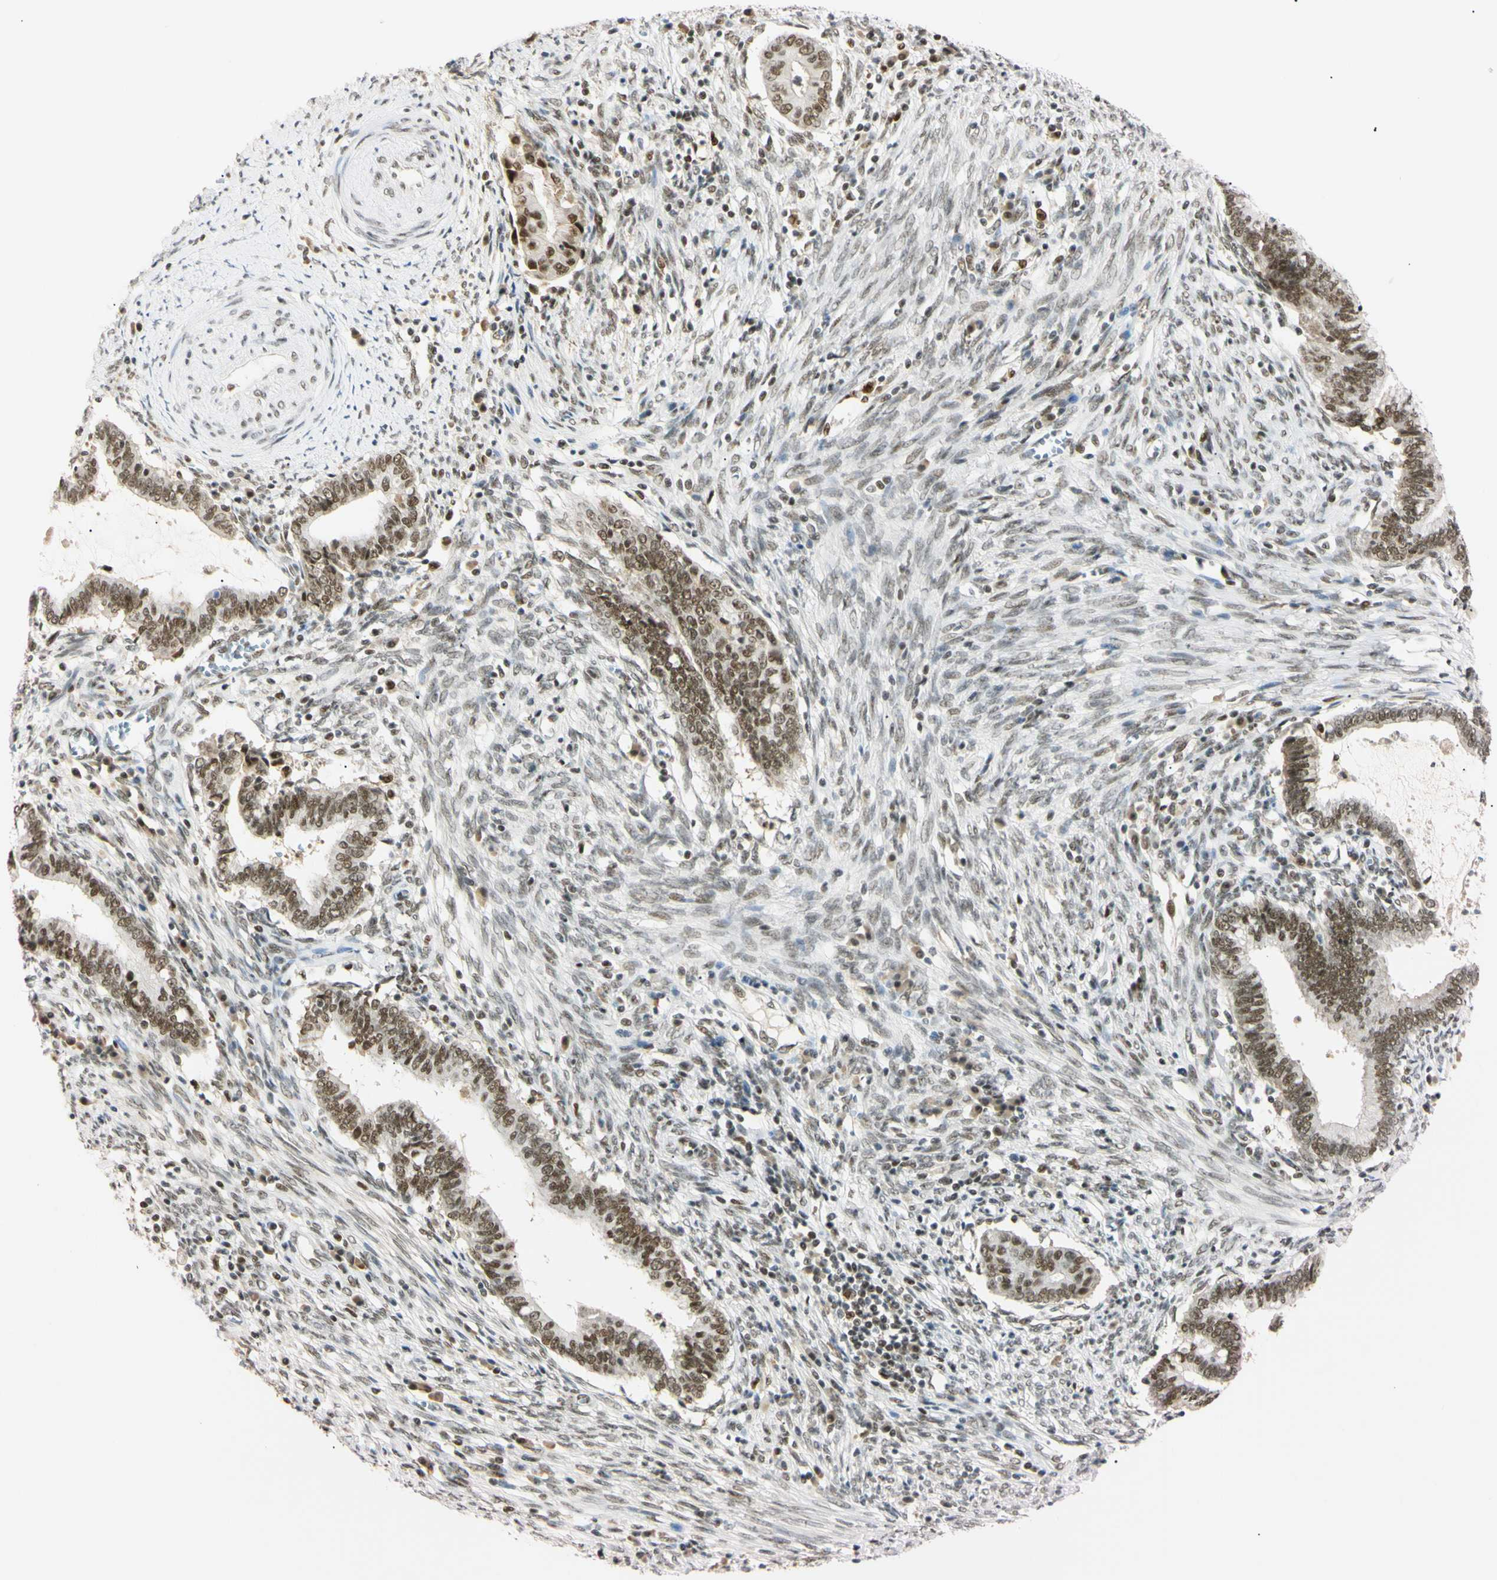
{"staining": {"intensity": "moderate", "quantity": ">75%", "location": "nuclear"}, "tissue": "cervical cancer", "cell_type": "Tumor cells", "image_type": "cancer", "snomed": [{"axis": "morphology", "description": "Adenocarcinoma, NOS"}, {"axis": "topography", "description": "Cervix"}], "caption": "This image demonstrates immunohistochemistry (IHC) staining of cervical adenocarcinoma, with medium moderate nuclear expression in approximately >75% of tumor cells.", "gene": "ZNF134", "patient": {"sex": "female", "age": 44}}